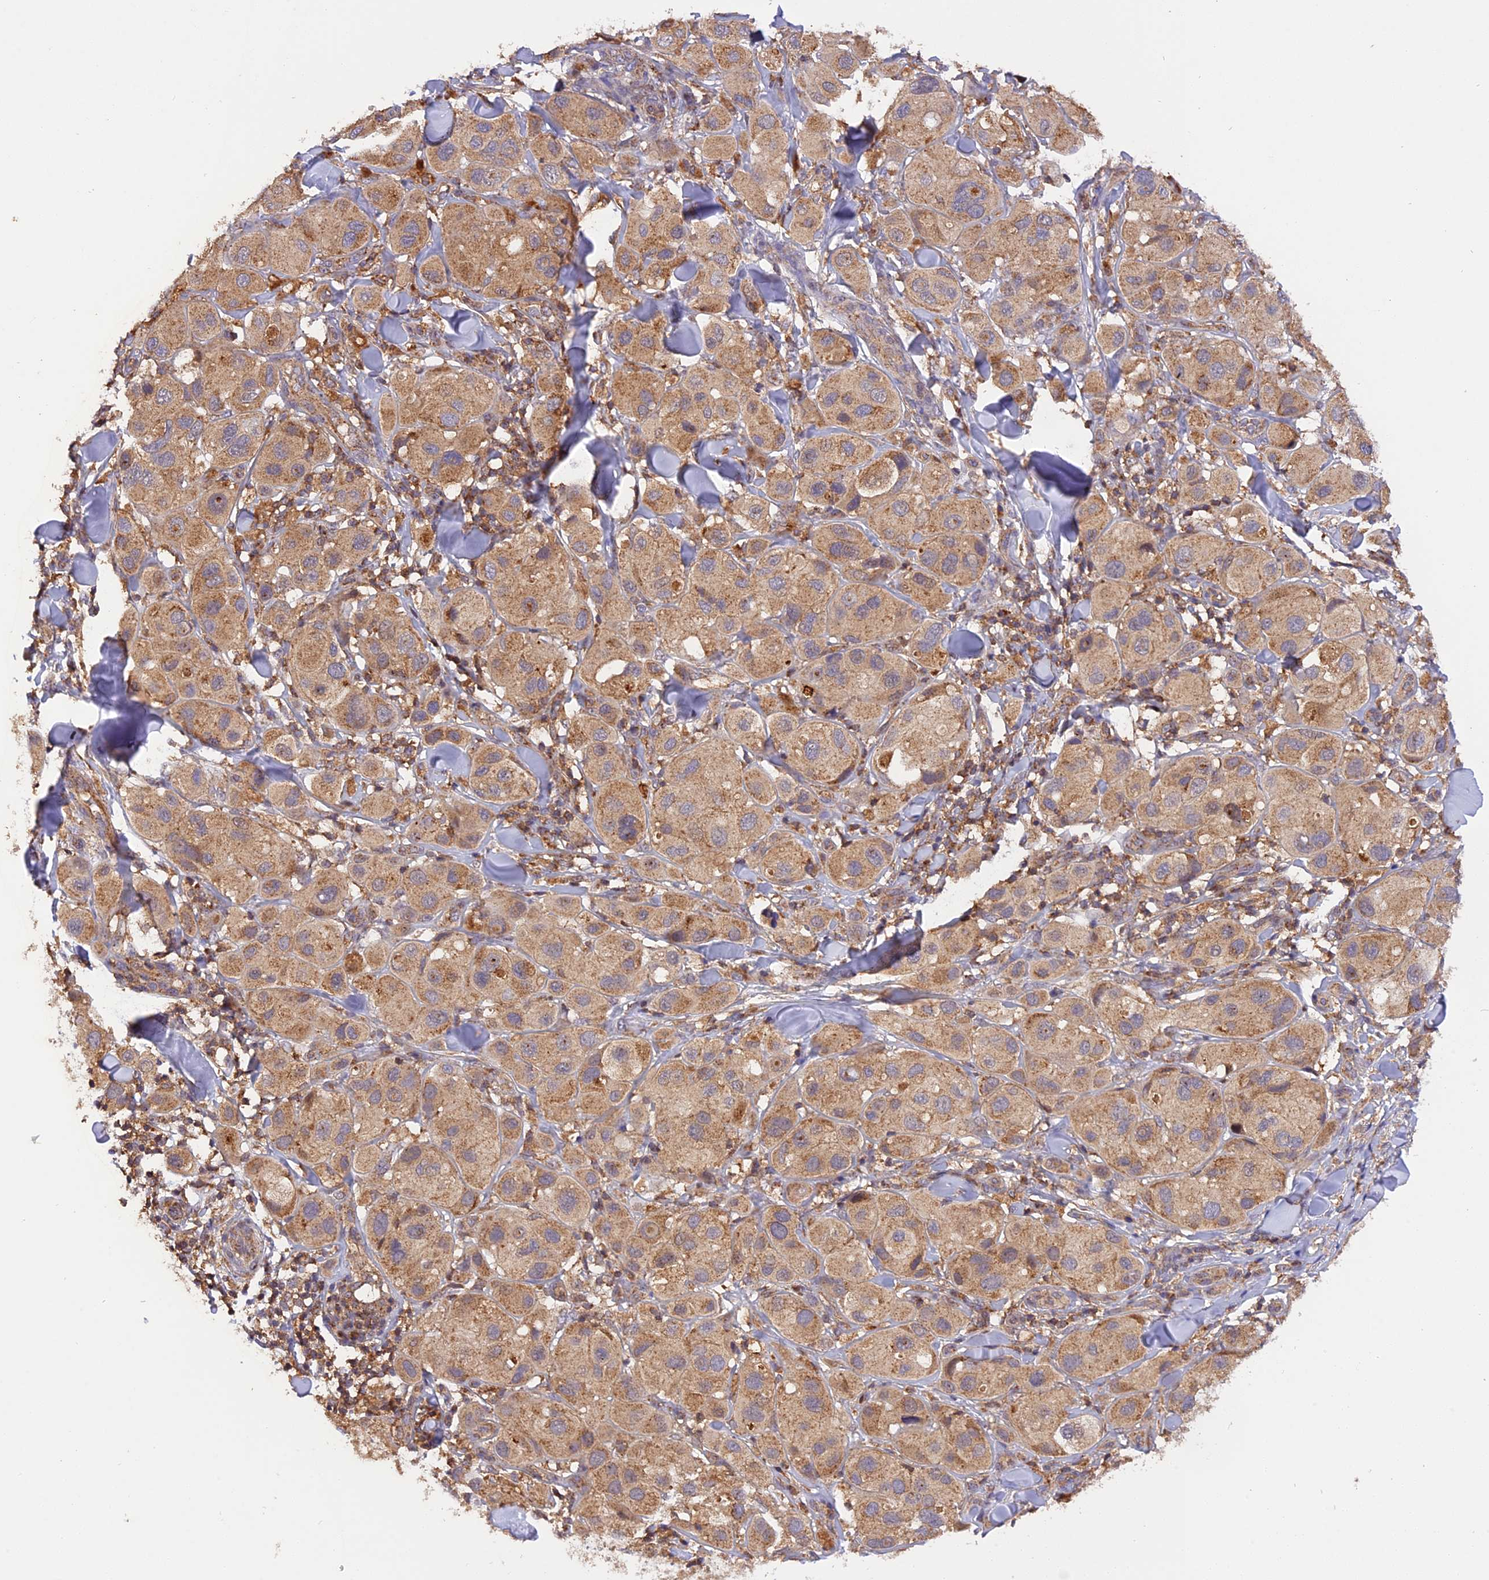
{"staining": {"intensity": "moderate", "quantity": "25%-75%", "location": "cytoplasmic/membranous"}, "tissue": "melanoma", "cell_type": "Tumor cells", "image_type": "cancer", "snomed": [{"axis": "morphology", "description": "Malignant melanoma, Metastatic site"}, {"axis": "topography", "description": "Skin"}], "caption": "Melanoma stained with DAB (3,3'-diaminobenzidine) immunohistochemistry exhibits medium levels of moderate cytoplasmic/membranous expression in about 25%-75% of tumor cells.", "gene": "PEX3", "patient": {"sex": "male", "age": 41}}